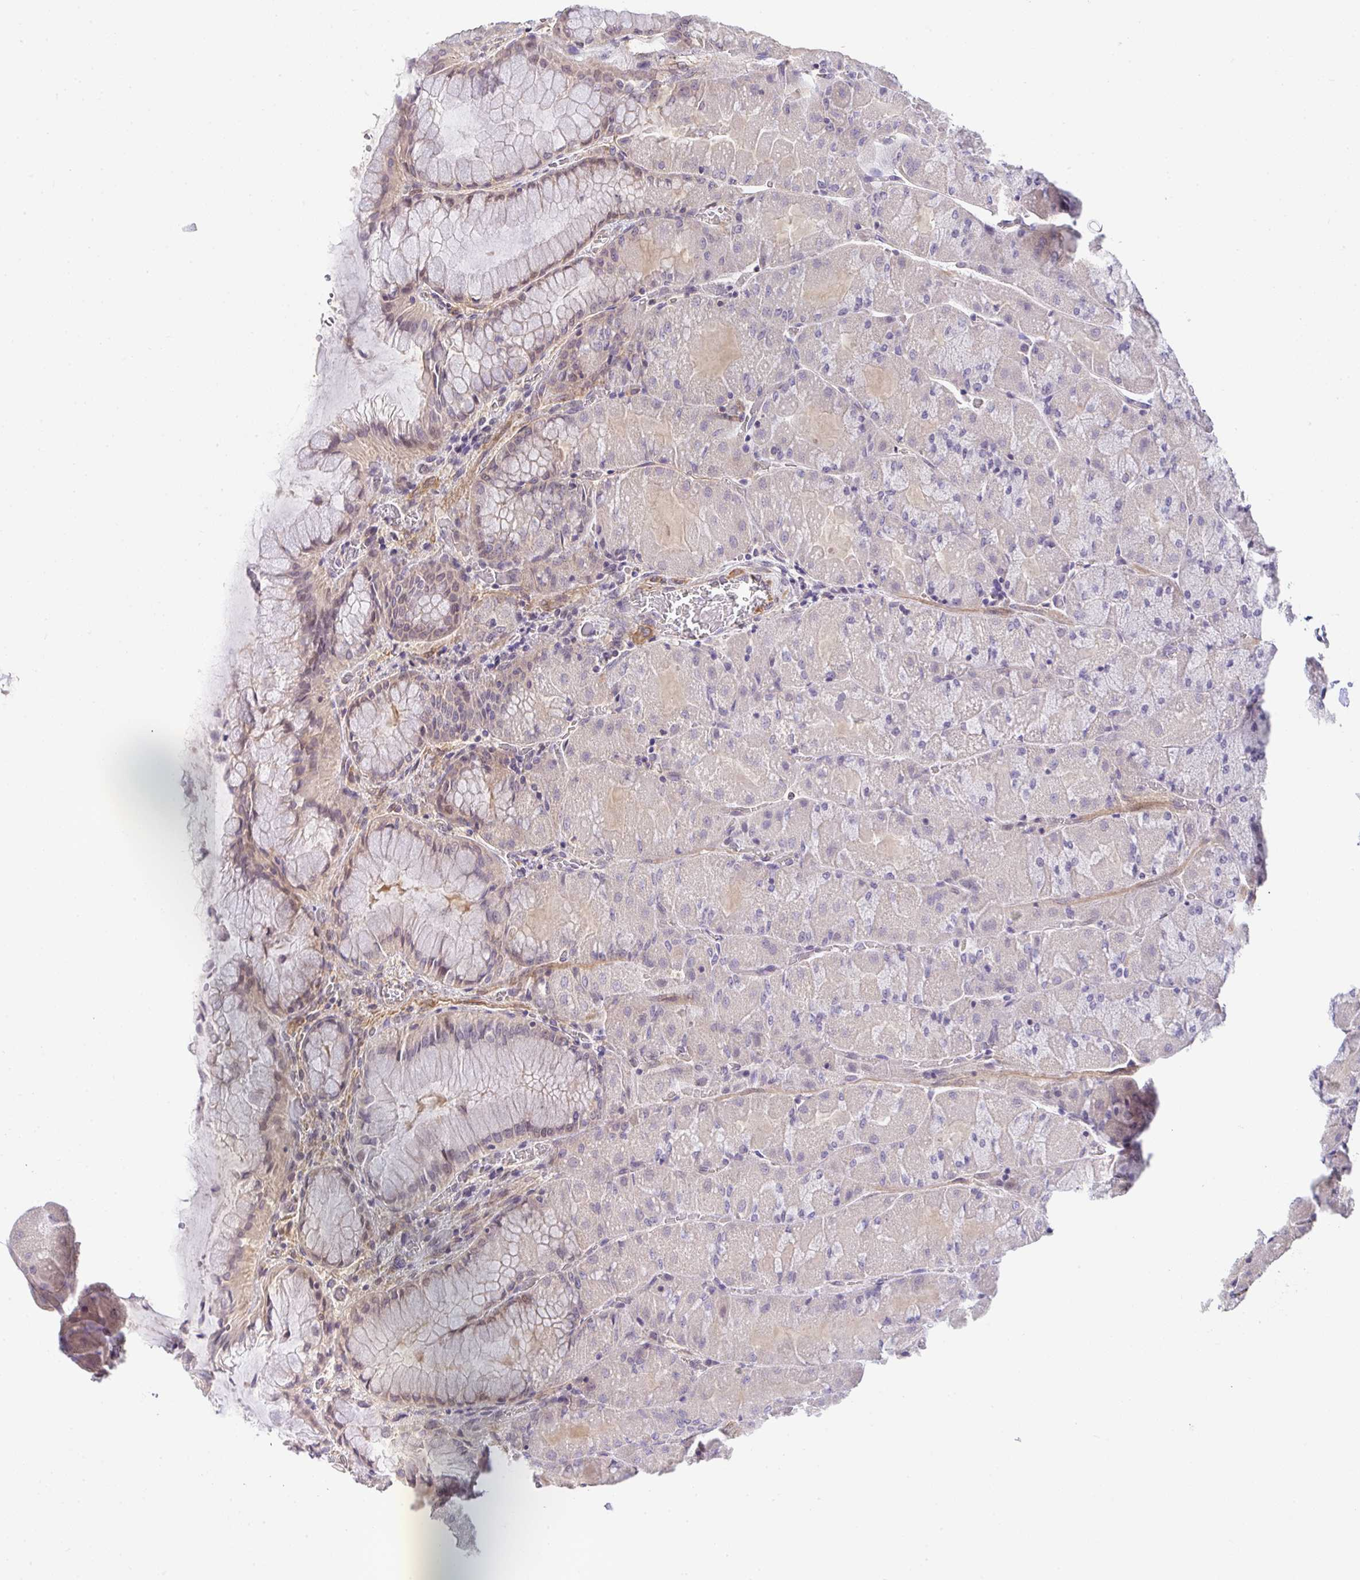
{"staining": {"intensity": "weak", "quantity": "<25%", "location": "nuclear"}, "tissue": "stomach", "cell_type": "Glandular cells", "image_type": "normal", "snomed": [{"axis": "morphology", "description": "Normal tissue, NOS"}, {"axis": "topography", "description": "Stomach"}], "caption": "An IHC image of benign stomach is shown. There is no staining in glandular cells of stomach. (DAB IHC visualized using brightfield microscopy, high magnification).", "gene": "EEF1AKMT1", "patient": {"sex": "female", "age": 61}}